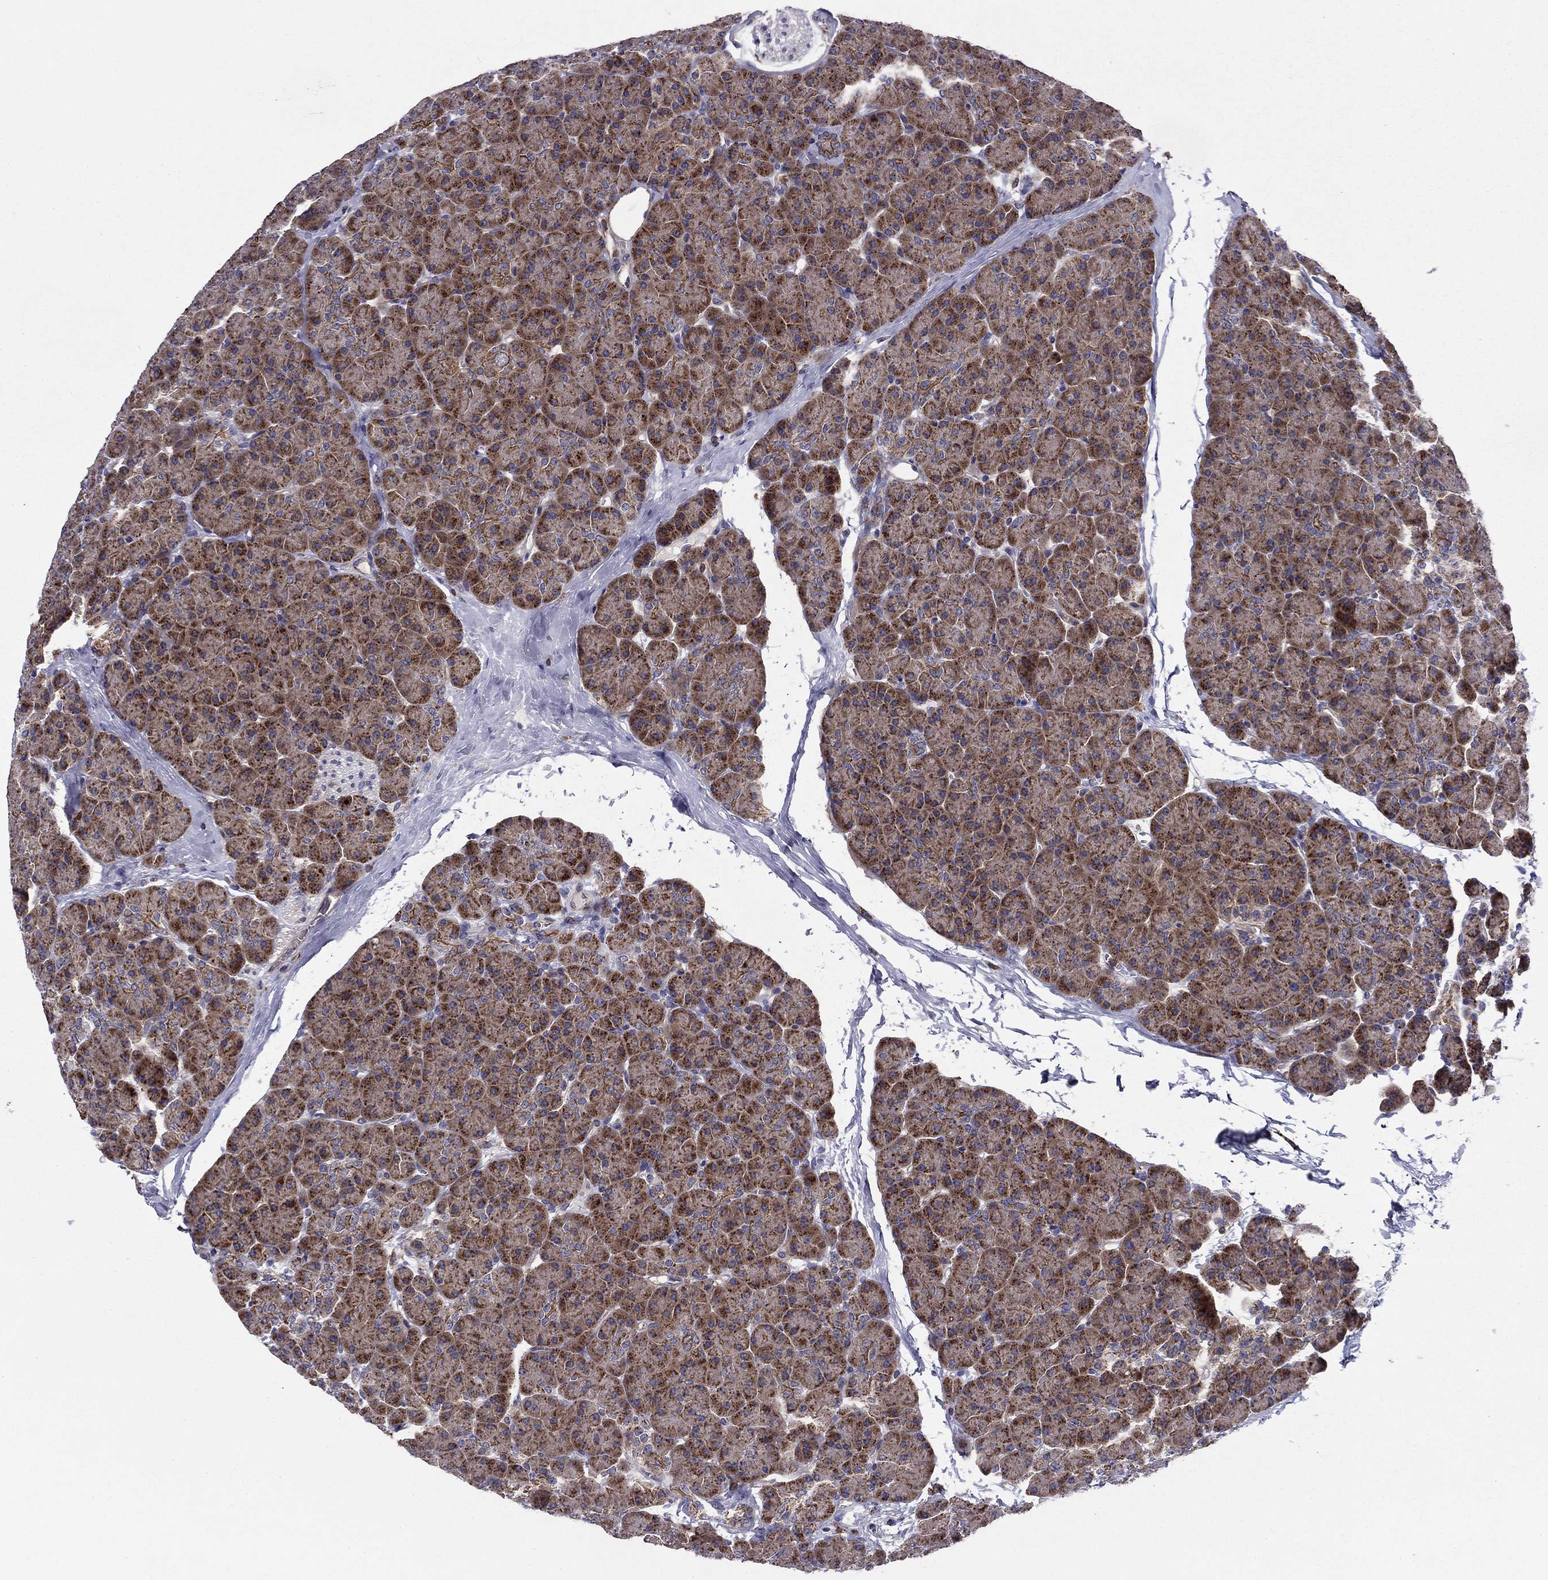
{"staining": {"intensity": "moderate", "quantity": ">75%", "location": "cytoplasmic/membranous"}, "tissue": "pancreas", "cell_type": "Exocrine glandular cells", "image_type": "normal", "snomed": [{"axis": "morphology", "description": "Normal tissue, NOS"}, {"axis": "topography", "description": "Pancreas"}], "caption": "Moderate cytoplasmic/membranous staining for a protein is present in approximately >75% of exocrine glandular cells of benign pancreas using immunohistochemistry.", "gene": "ALG6", "patient": {"sex": "female", "age": 44}}